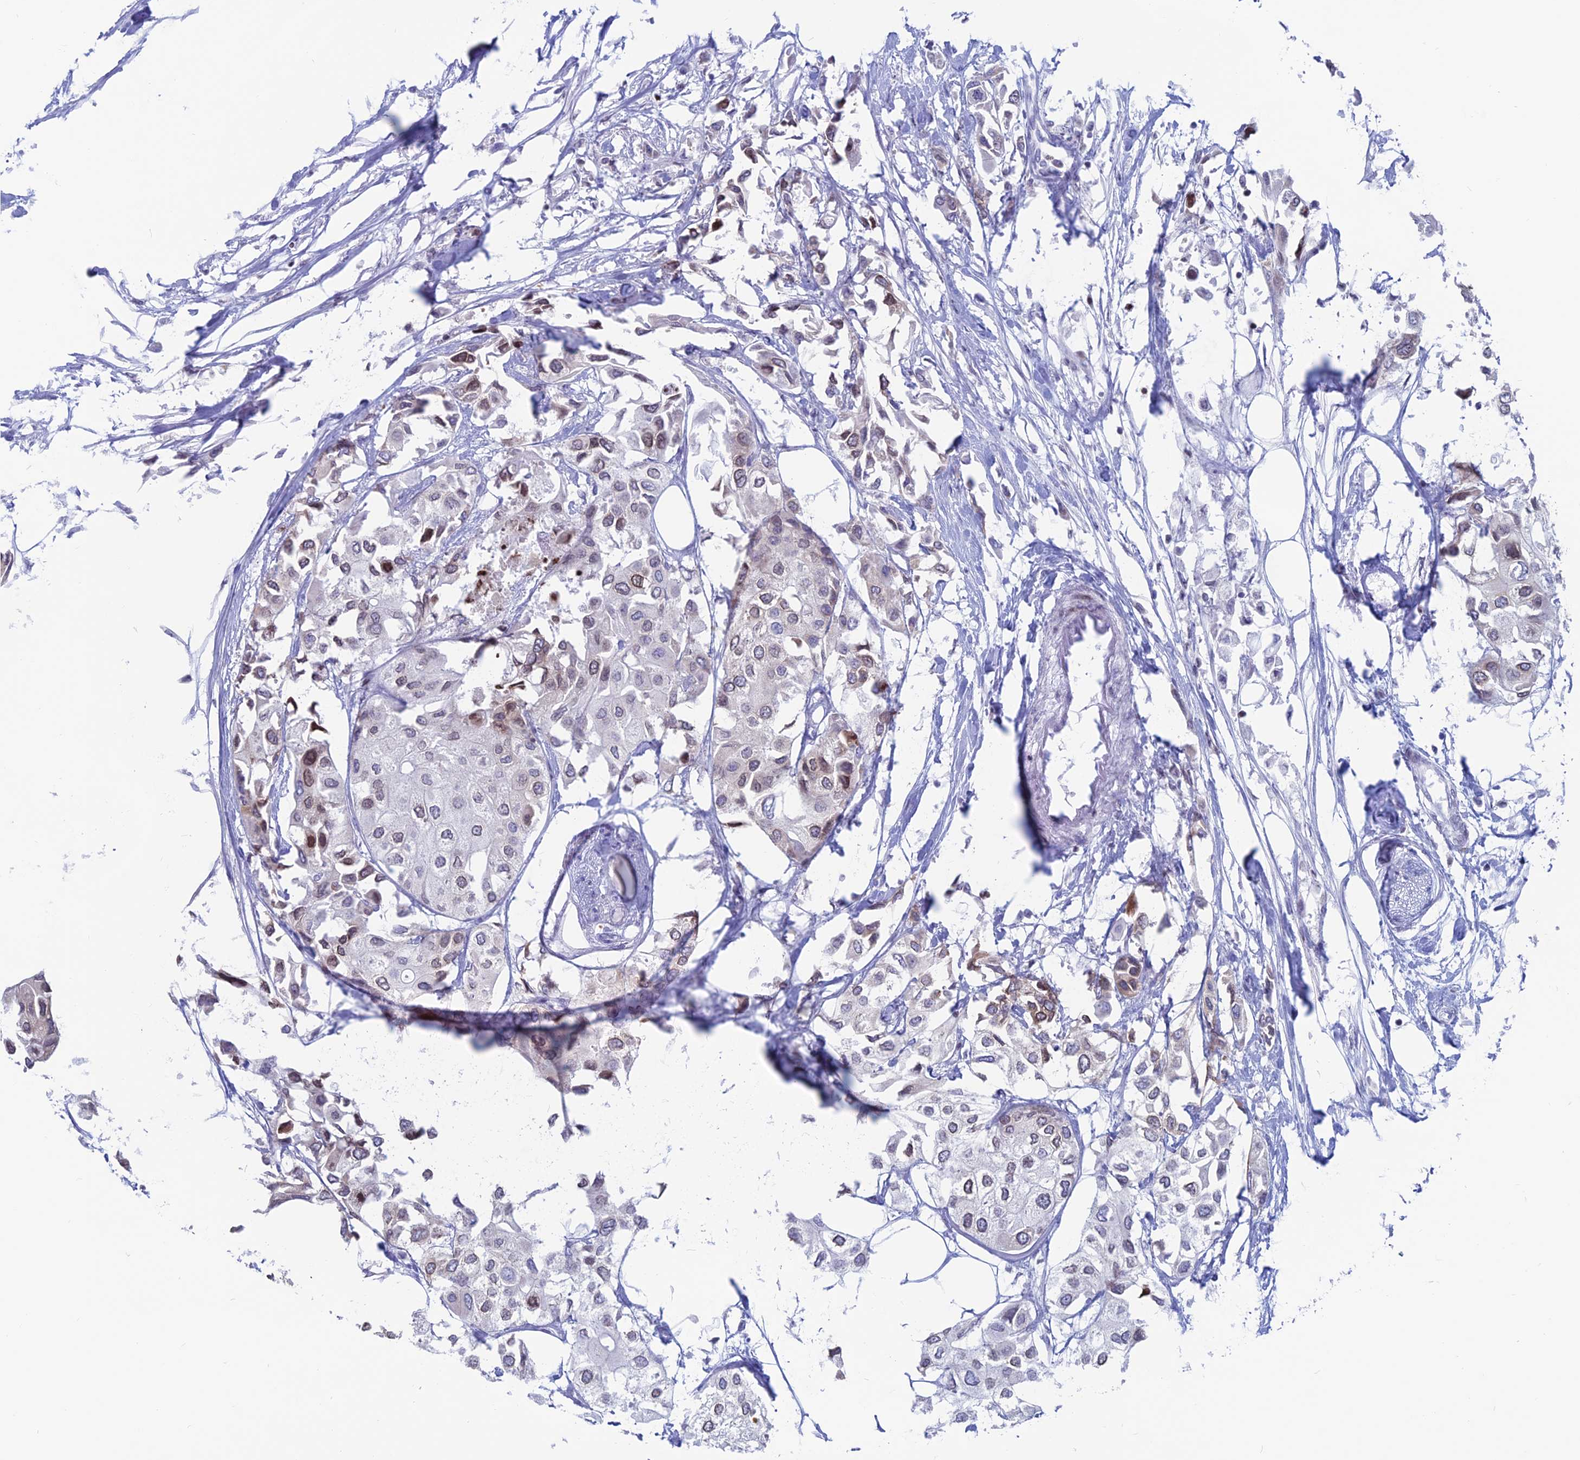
{"staining": {"intensity": "moderate", "quantity": "<25%", "location": "nuclear"}, "tissue": "urothelial cancer", "cell_type": "Tumor cells", "image_type": "cancer", "snomed": [{"axis": "morphology", "description": "Urothelial carcinoma, High grade"}, {"axis": "topography", "description": "Urinary bladder"}], "caption": "Tumor cells display low levels of moderate nuclear positivity in approximately <25% of cells in urothelial cancer.", "gene": "CERS6", "patient": {"sex": "male", "age": 64}}